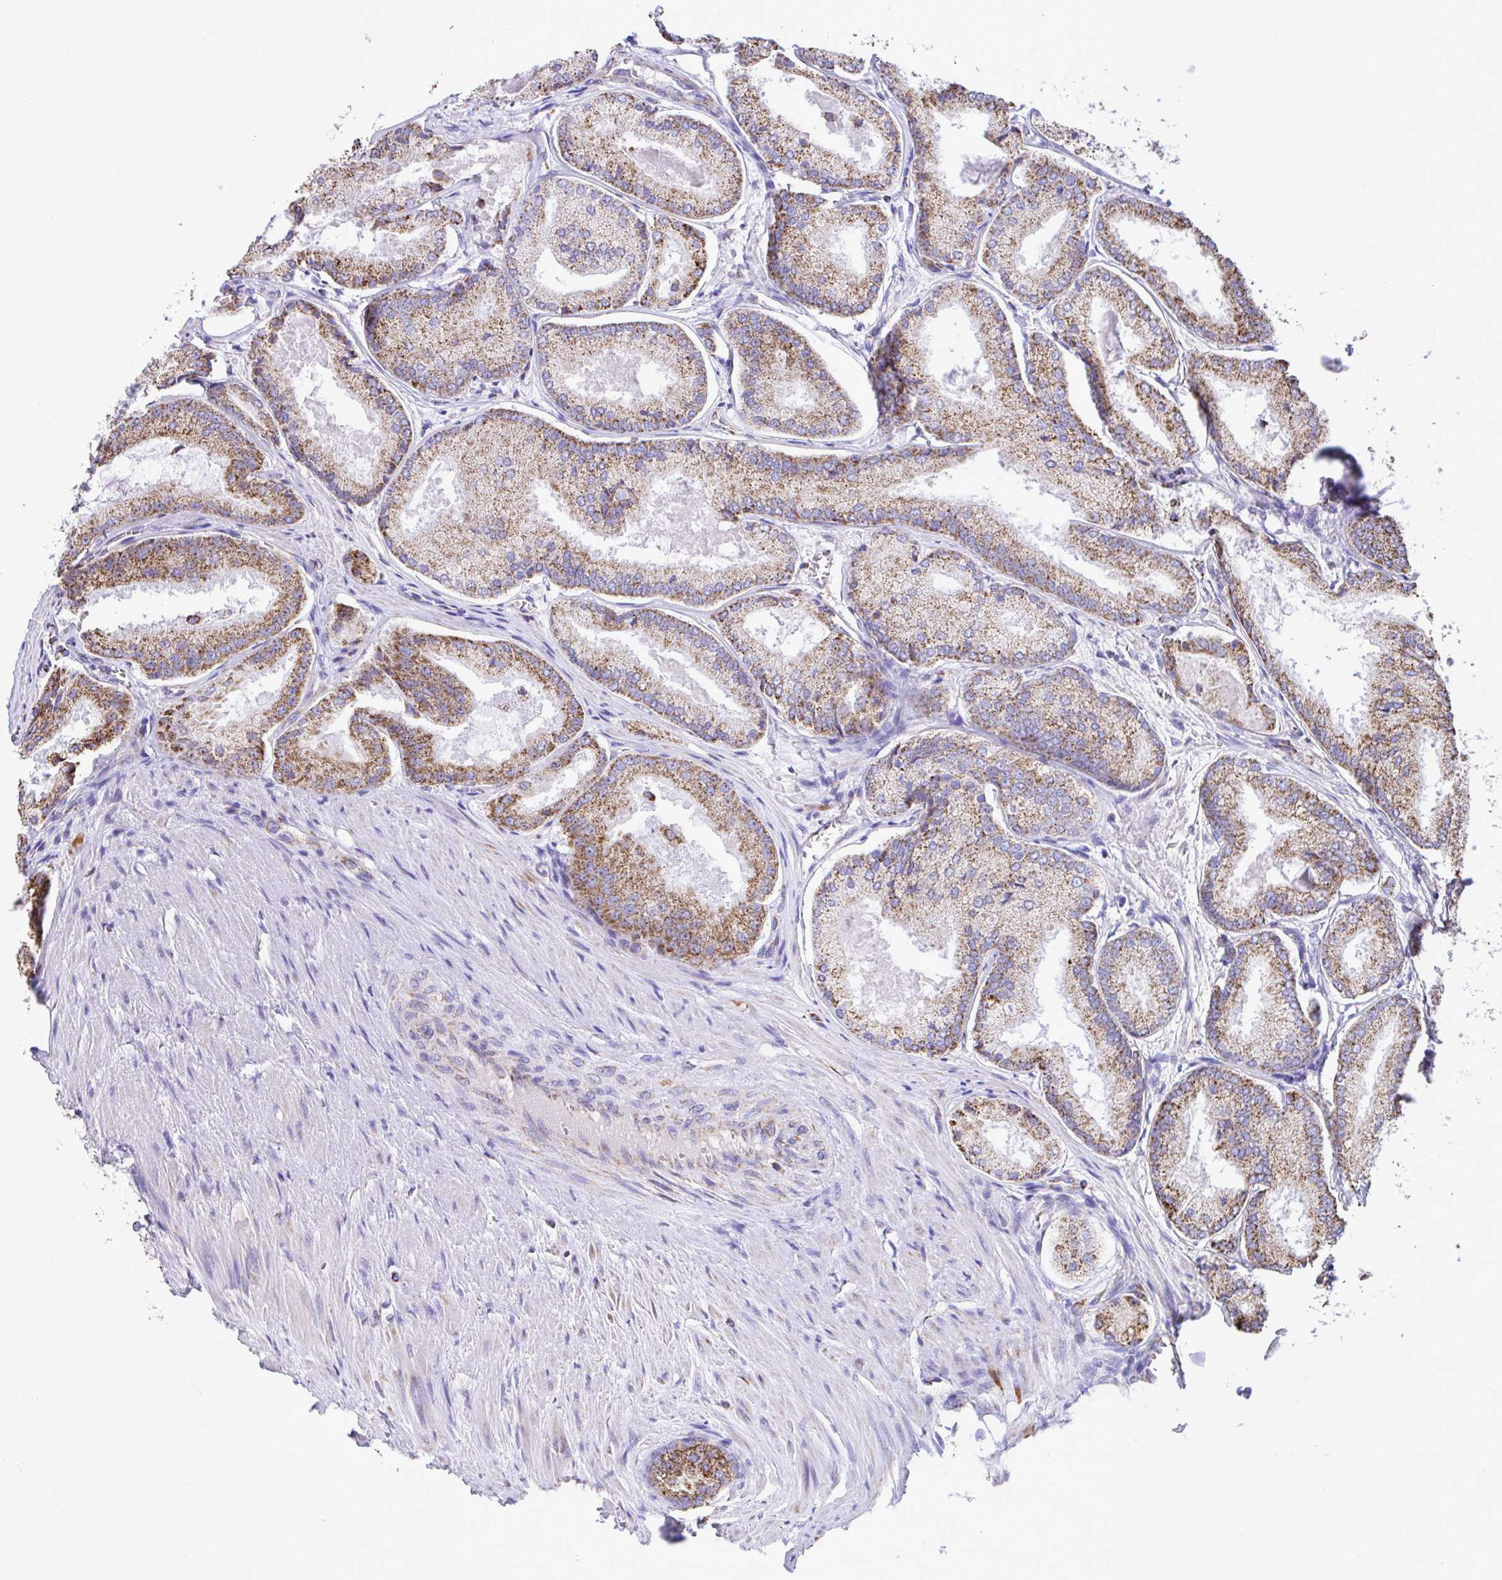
{"staining": {"intensity": "moderate", "quantity": ">75%", "location": "cytoplasmic/membranous"}, "tissue": "prostate cancer", "cell_type": "Tumor cells", "image_type": "cancer", "snomed": [{"axis": "morphology", "description": "Adenocarcinoma, High grade"}, {"axis": "topography", "description": "Prostate"}], "caption": "A brown stain shows moderate cytoplasmic/membranous expression of a protein in human prostate cancer (adenocarcinoma (high-grade)) tumor cells.", "gene": "PCMTD2", "patient": {"sex": "male", "age": 73}}